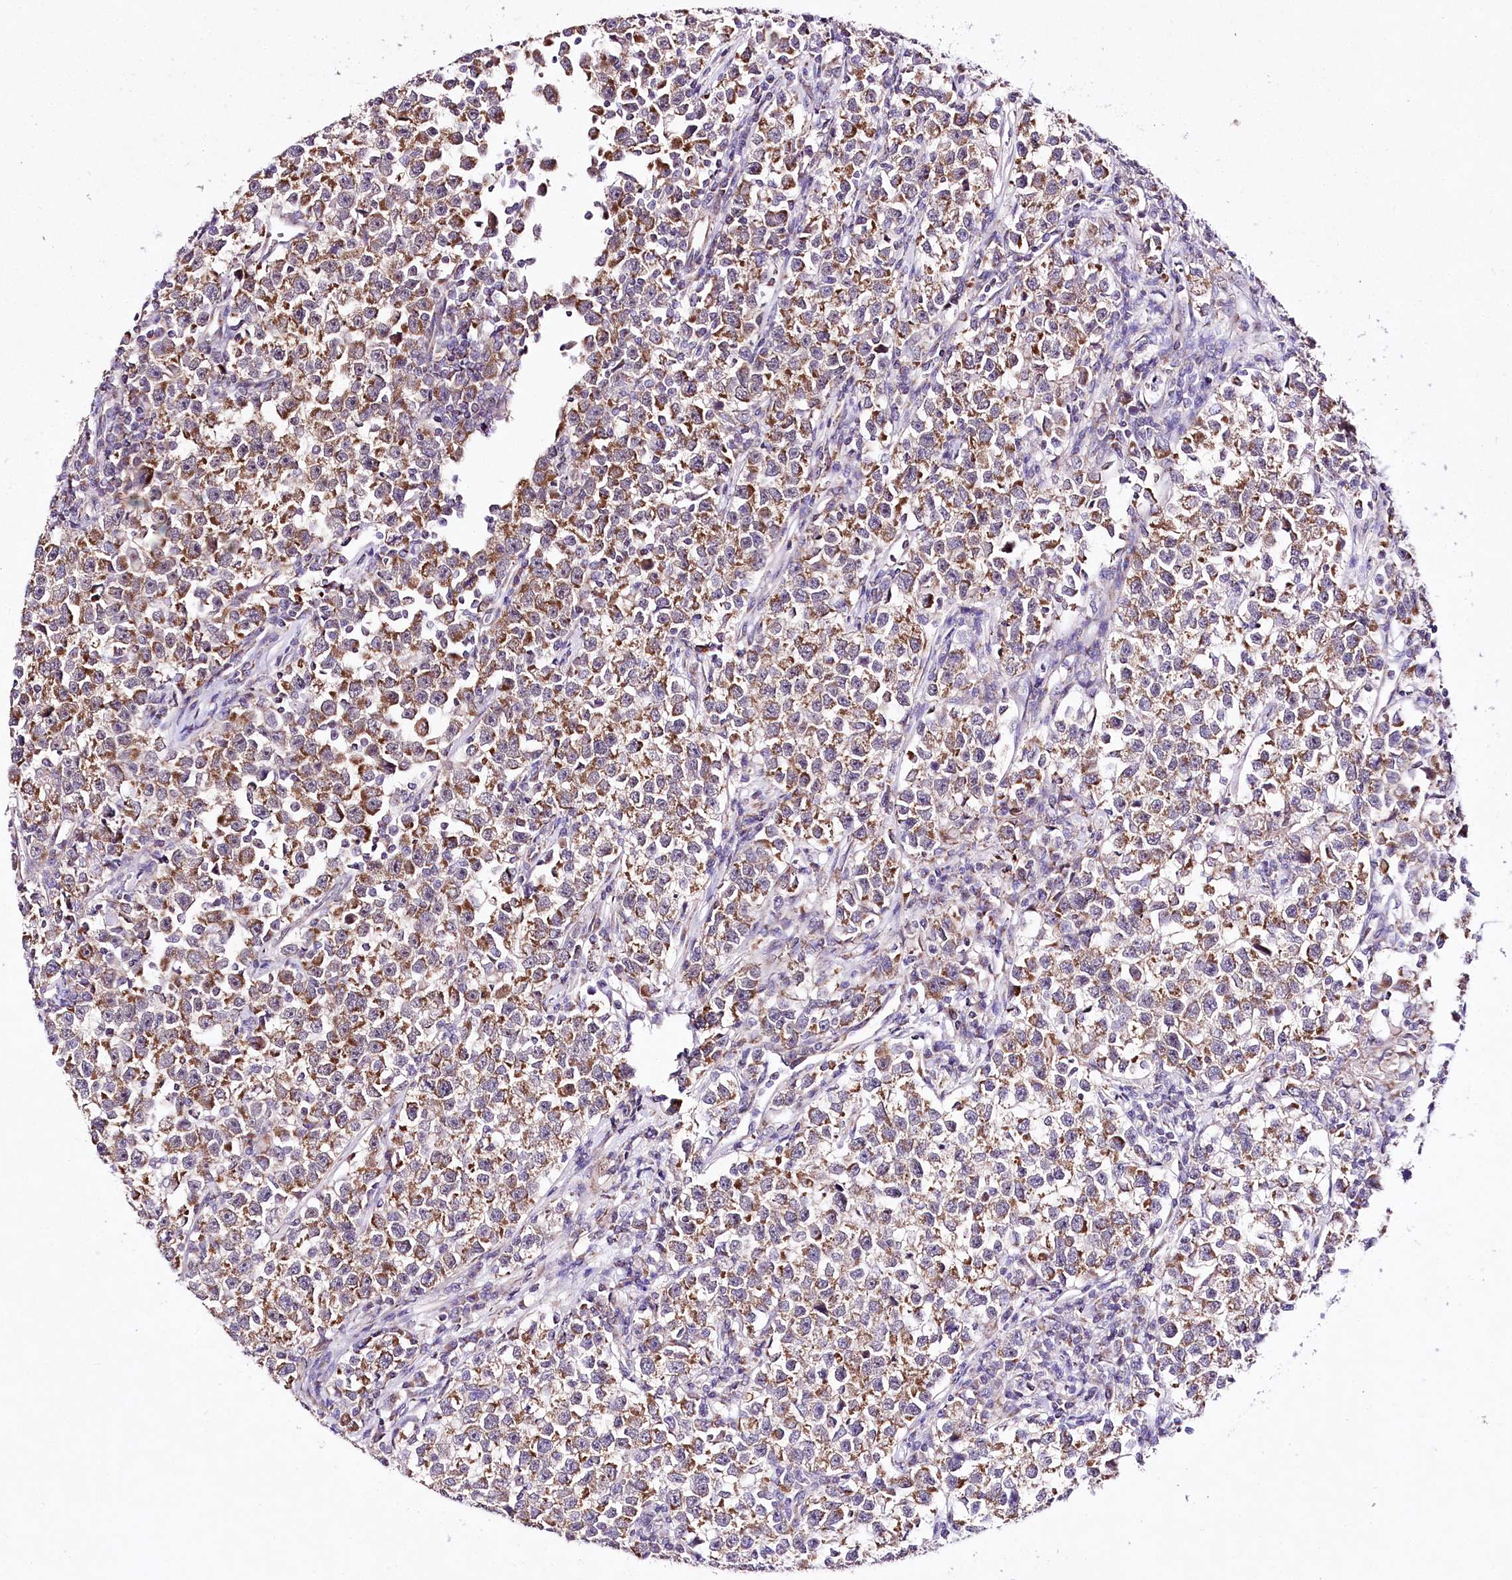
{"staining": {"intensity": "moderate", "quantity": ">75%", "location": "cytoplasmic/membranous"}, "tissue": "testis cancer", "cell_type": "Tumor cells", "image_type": "cancer", "snomed": [{"axis": "morphology", "description": "Normal tissue, NOS"}, {"axis": "morphology", "description": "Seminoma, NOS"}, {"axis": "topography", "description": "Testis"}], "caption": "An immunohistochemistry (IHC) photomicrograph of neoplastic tissue is shown. Protein staining in brown shows moderate cytoplasmic/membranous positivity in testis cancer (seminoma) within tumor cells.", "gene": "ATE1", "patient": {"sex": "male", "age": 43}}